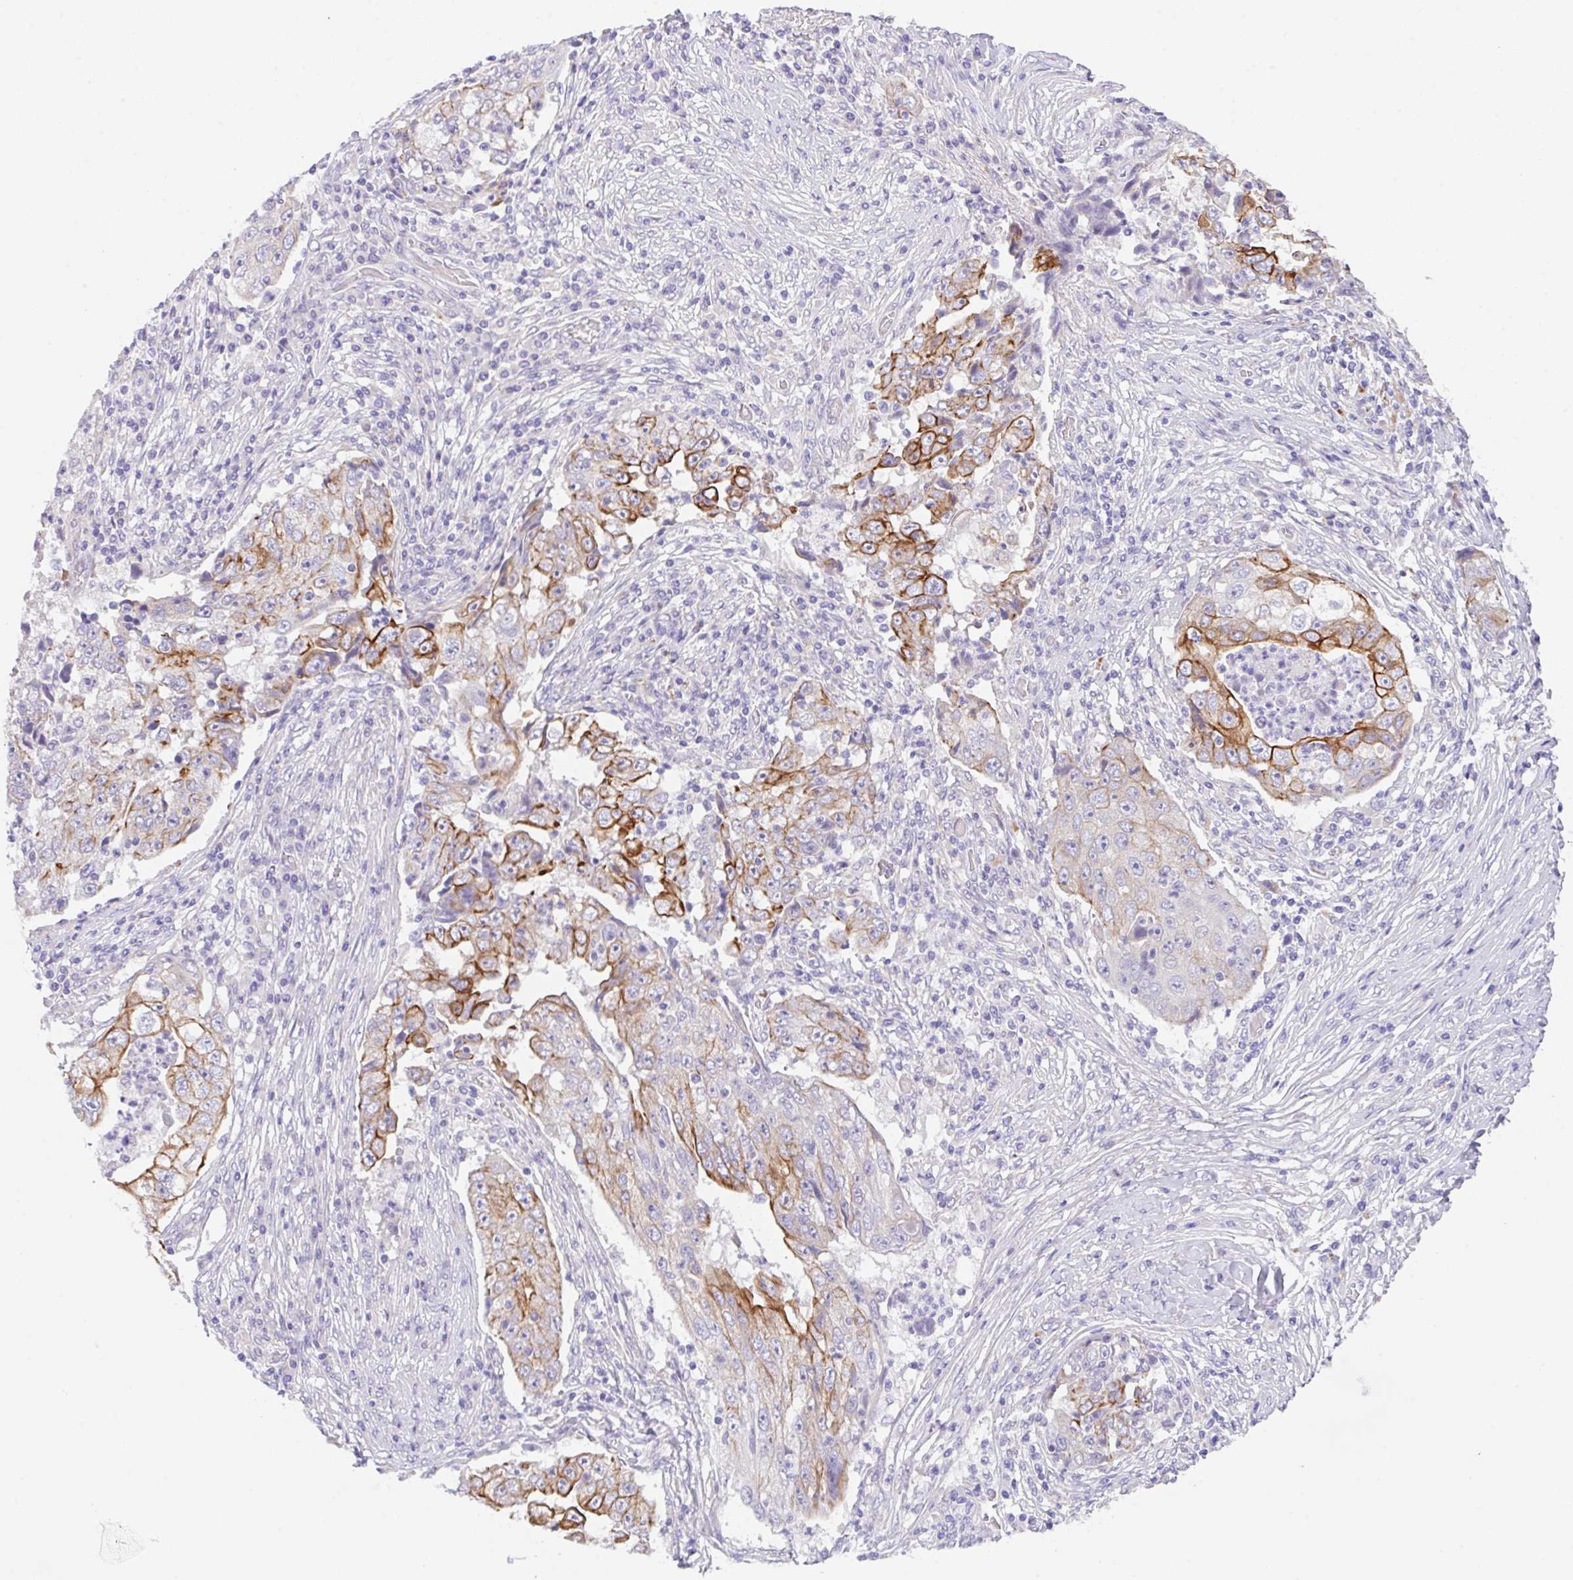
{"staining": {"intensity": "strong", "quantity": "<25%", "location": "cytoplasmic/membranous"}, "tissue": "lung cancer", "cell_type": "Tumor cells", "image_type": "cancer", "snomed": [{"axis": "morphology", "description": "Squamous cell carcinoma, NOS"}, {"axis": "topography", "description": "Lung"}], "caption": "Squamous cell carcinoma (lung) stained with DAB (3,3'-diaminobenzidine) immunohistochemistry exhibits medium levels of strong cytoplasmic/membranous staining in approximately <25% of tumor cells.", "gene": "TRAF4", "patient": {"sex": "male", "age": 64}}